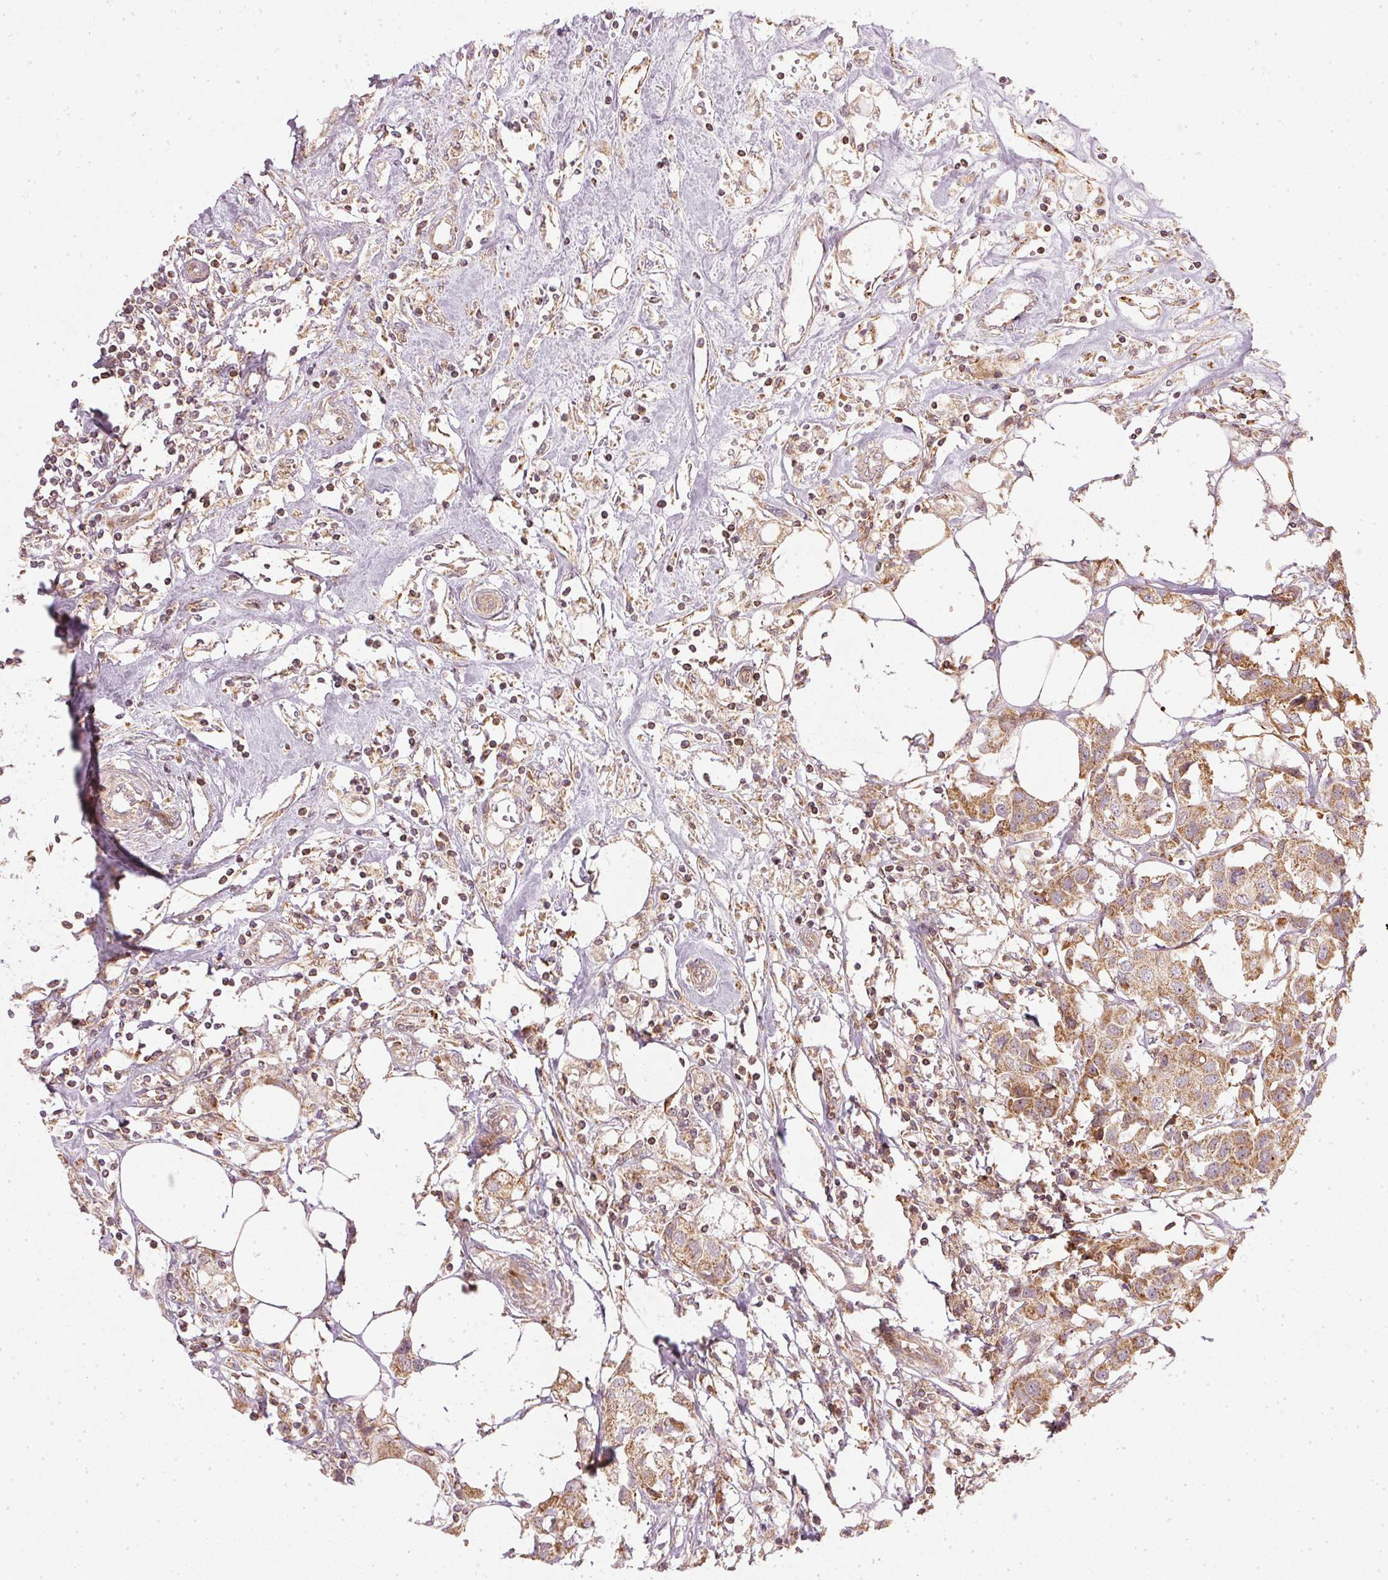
{"staining": {"intensity": "moderate", "quantity": ">75%", "location": "cytoplasmic/membranous"}, "tissue": "breast cancer", "cell_type": "Tumor cells", "image_type": "cancer", "snomed": [{"axis": "morphology", "description": "Duct carcinoma"}, {"axis": "topography", "description": "Breast"}], "caption": "Breast cancer tissue reveals moderate cytoplasmic/membranous staining in about >75% of tumor cells, visualized by immunohistochemistry. (IHC, brightfield microscopy, high magnification).", "gene": "NADK2", "patient": {"sex": "female", "age": 80}}